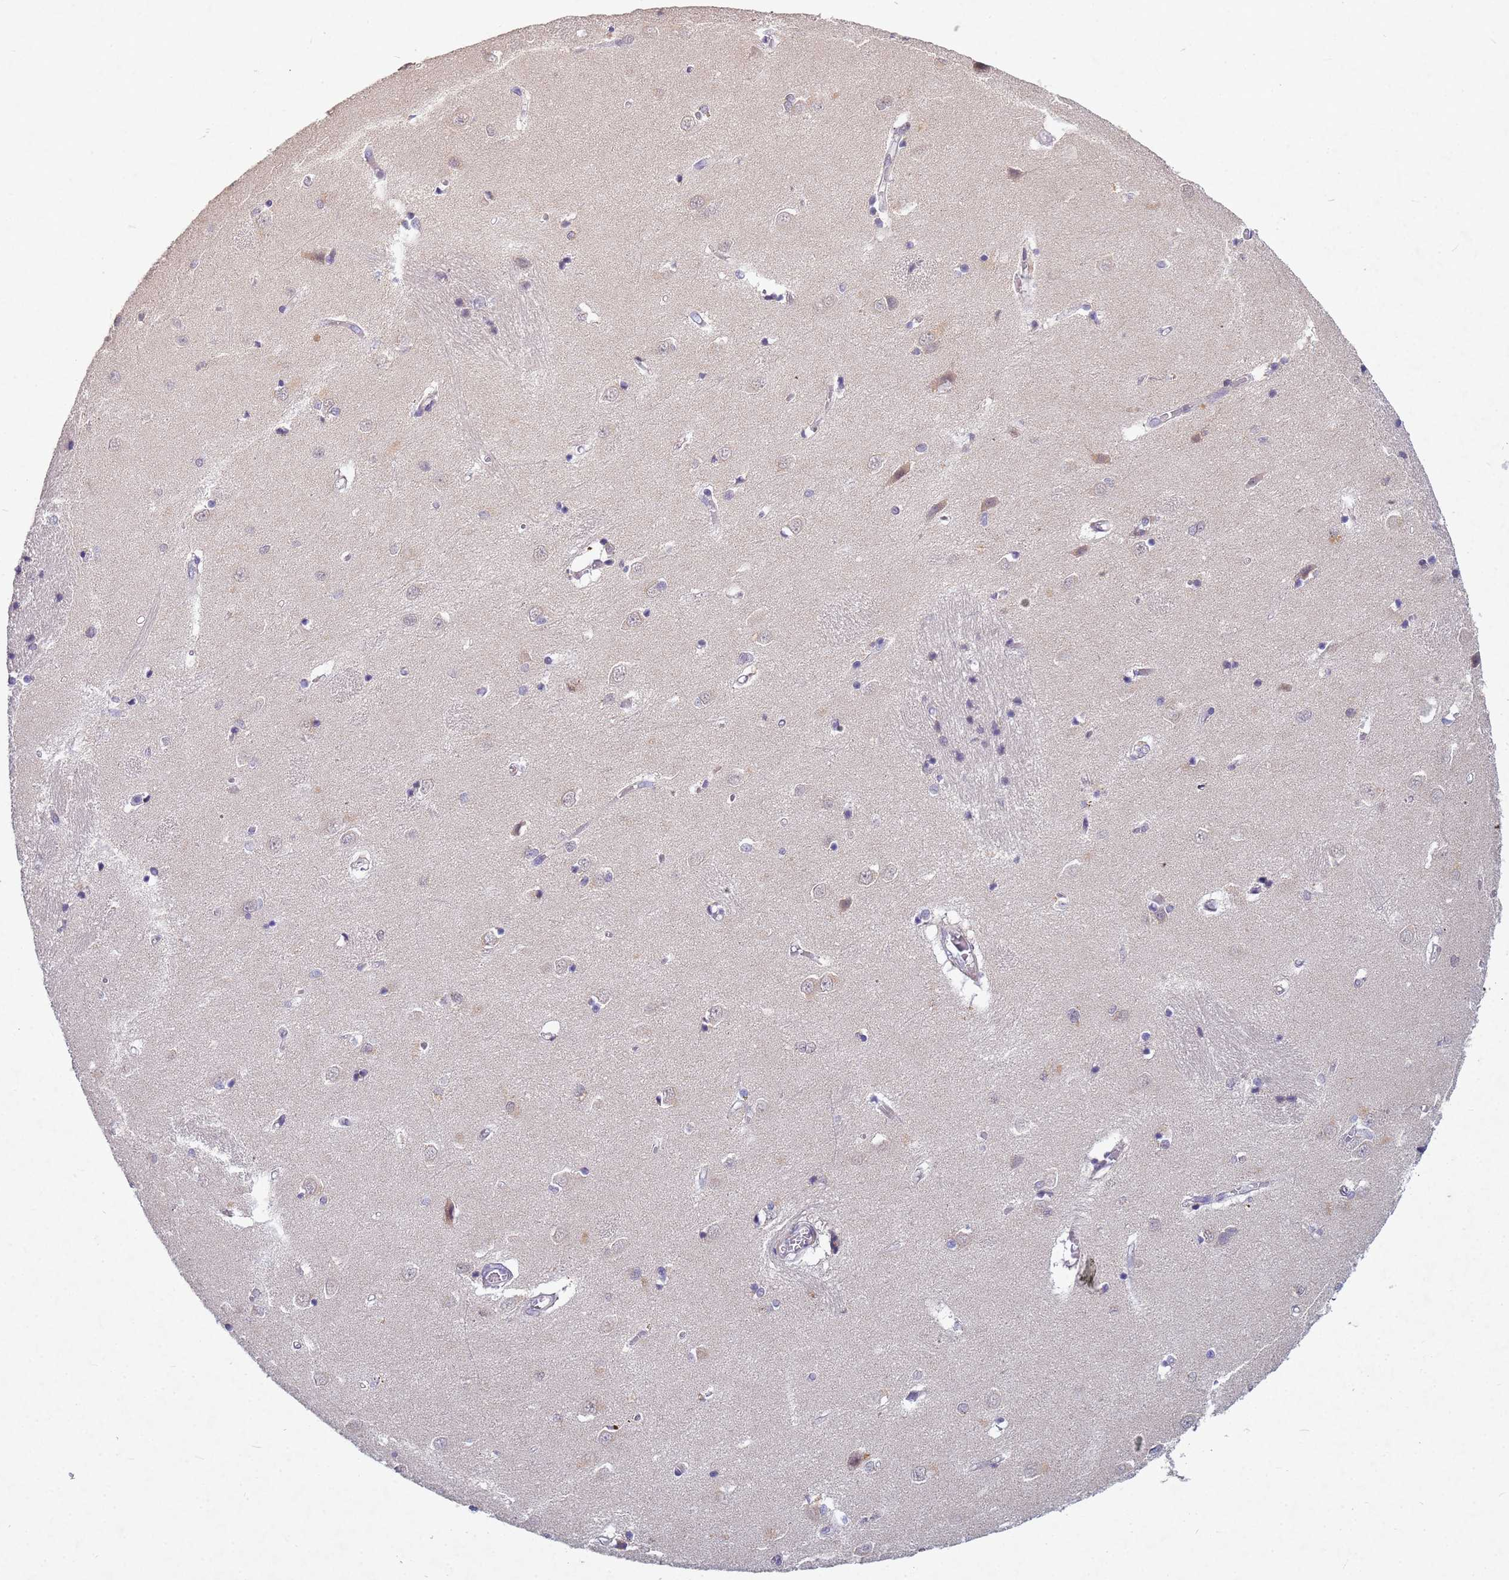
{"staining": {"intensity": "negative", "quantity": "none", "location": "none"}, "tissue": "caudate", "cell_type": "Glial cells", "image_type": "normal", "snomed": [{"axis": "morphology", "description": "Normal tissue, NOS"}, {"axis": "topography", "description": "Lateral ventricle wall"}], "caption": "Immunohistochemistry (IHC) photomicrograph of benign caudate stained for a protein (brown), which exhibits no positivity in glial cells.", "gene": "TNPO2", "patient": {"sex": "male", "age": 37}}